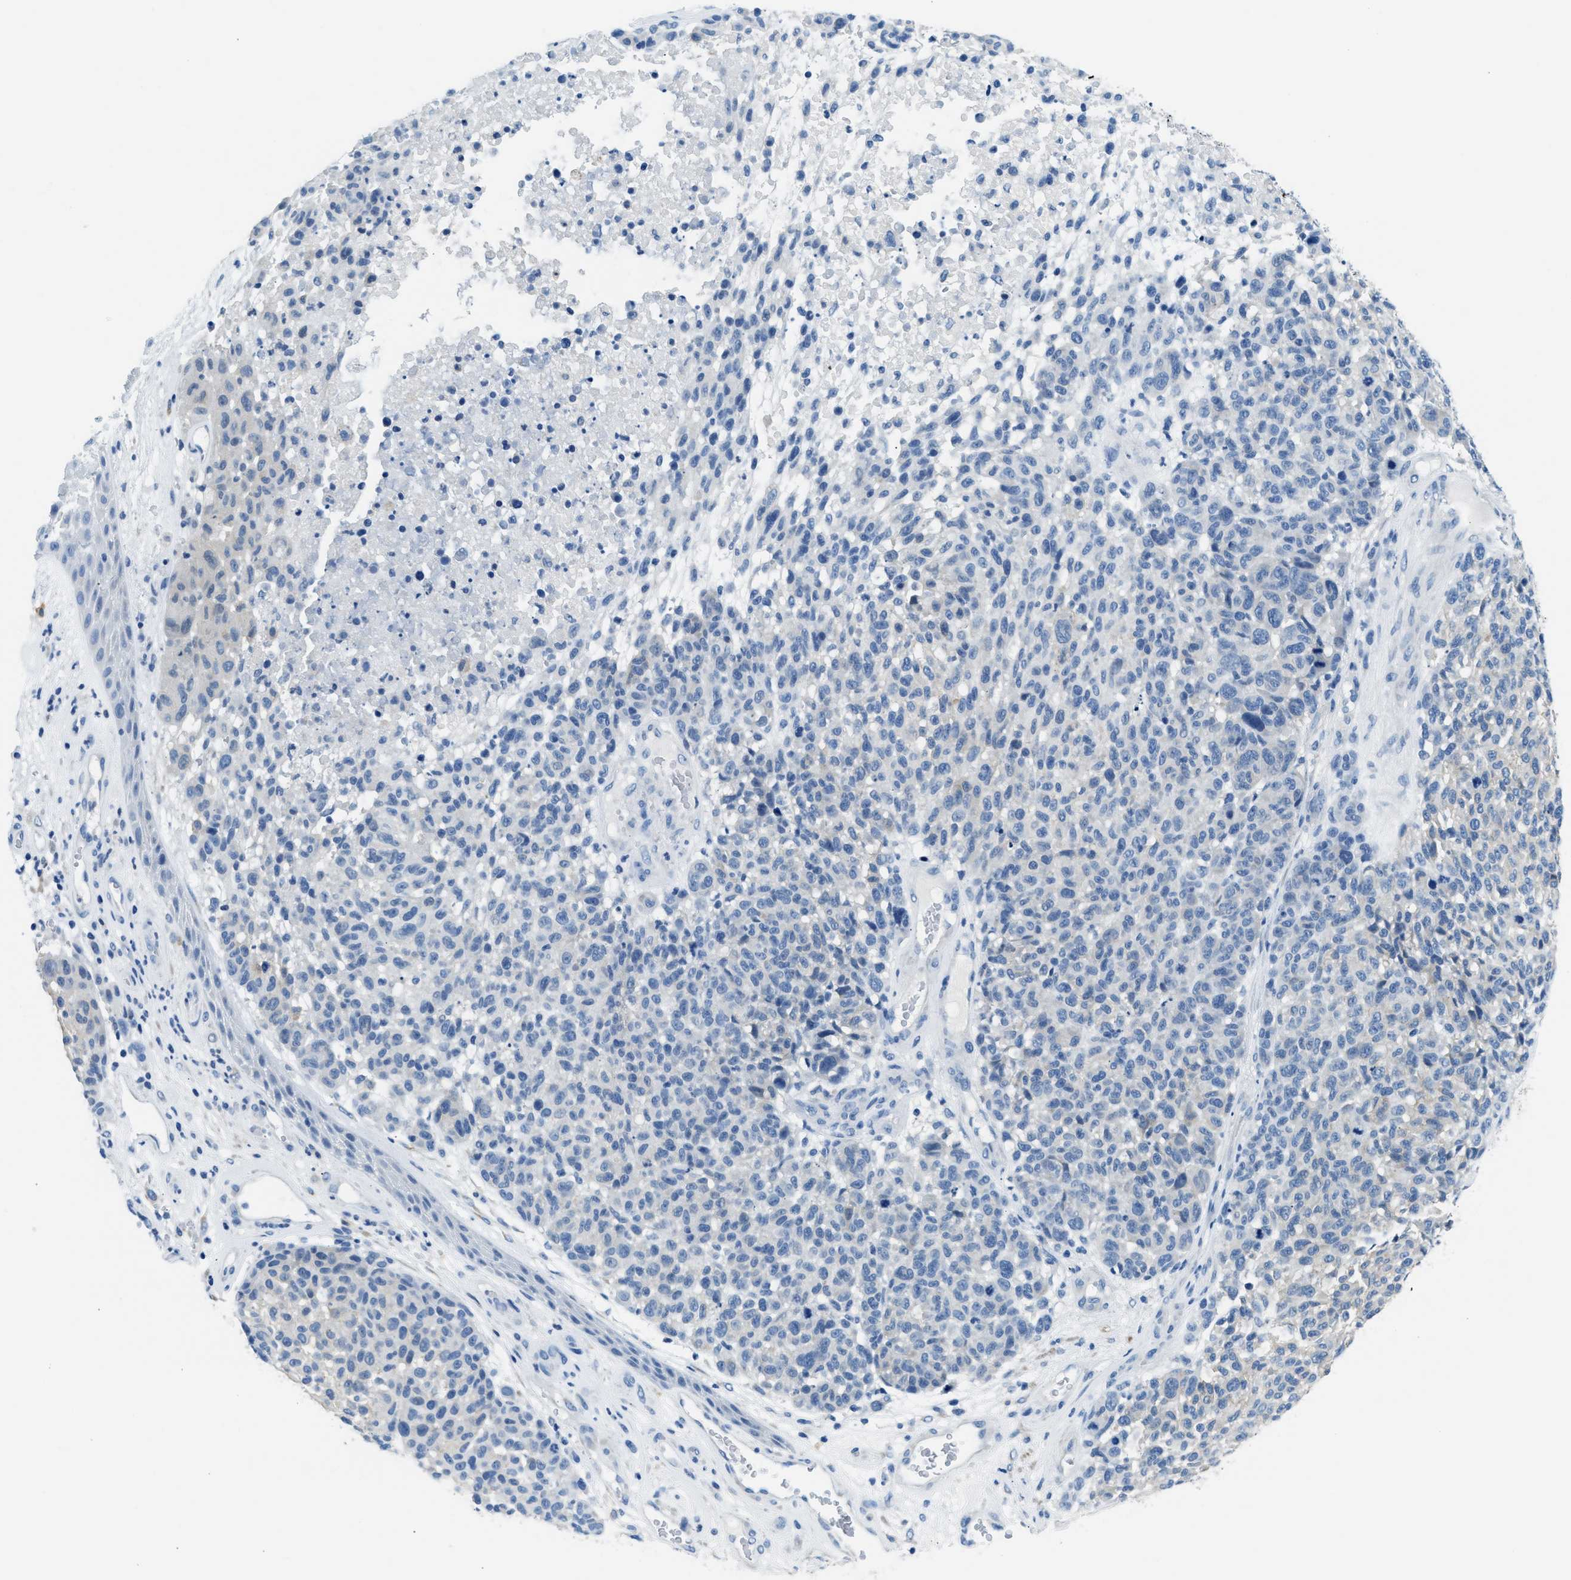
{"staining": {"intensity": "negative", "quantity": "none", "location": "none"}, "tissue": "melanoma", "cell_type": "Tumor cells", "image_type": "cancer", "snomed": [{"axis": "morphology", "description": "Malignant melanoma, NOS"}, {"axis": "topography", "description": "Skin"}], "caption": "A histopathology image of melanoma stained for a protein reveals no brown staining in tumor cells.", "gene": "CLDN18", "patient": {"sex": "male", "age": 59}}